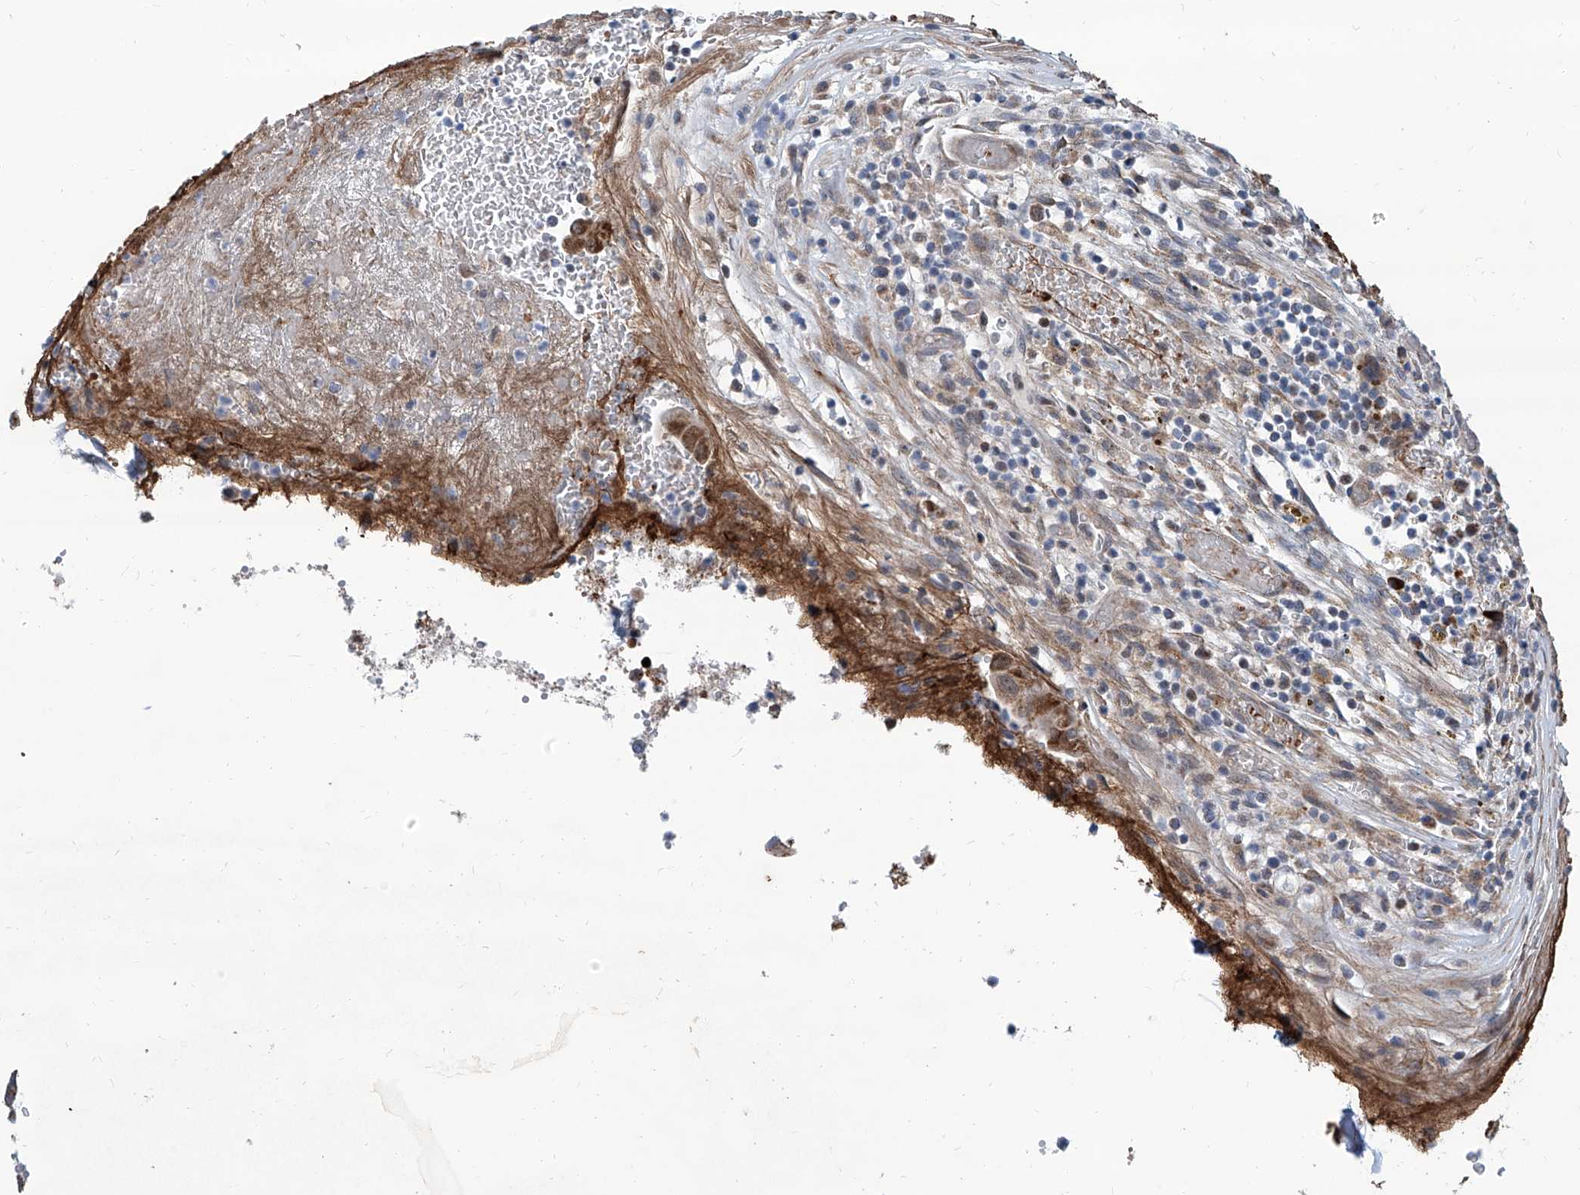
{"staining": {"intensity": "strong", "quantity": ">75%", "location": "cytoplasmic/membranous"}, "tissue": "thyroid cancer", "cell_type": "Tumor cells", "image_type": "cancer", "snomed": [{"axis": "morphology", "description": "Papillary adenocarcinoma, NOS"}, {"axis": "topography", "description": "Thyroid gland"}], "caption": "Human thyroid cancer (papillary adenocarcinoma) stained with a brown dye displays strong cytoplasmic/membranous positive staining in about >75% of tumor cells.", "gene": "USP48", "patient": {"sex": "male", "age": 77}}